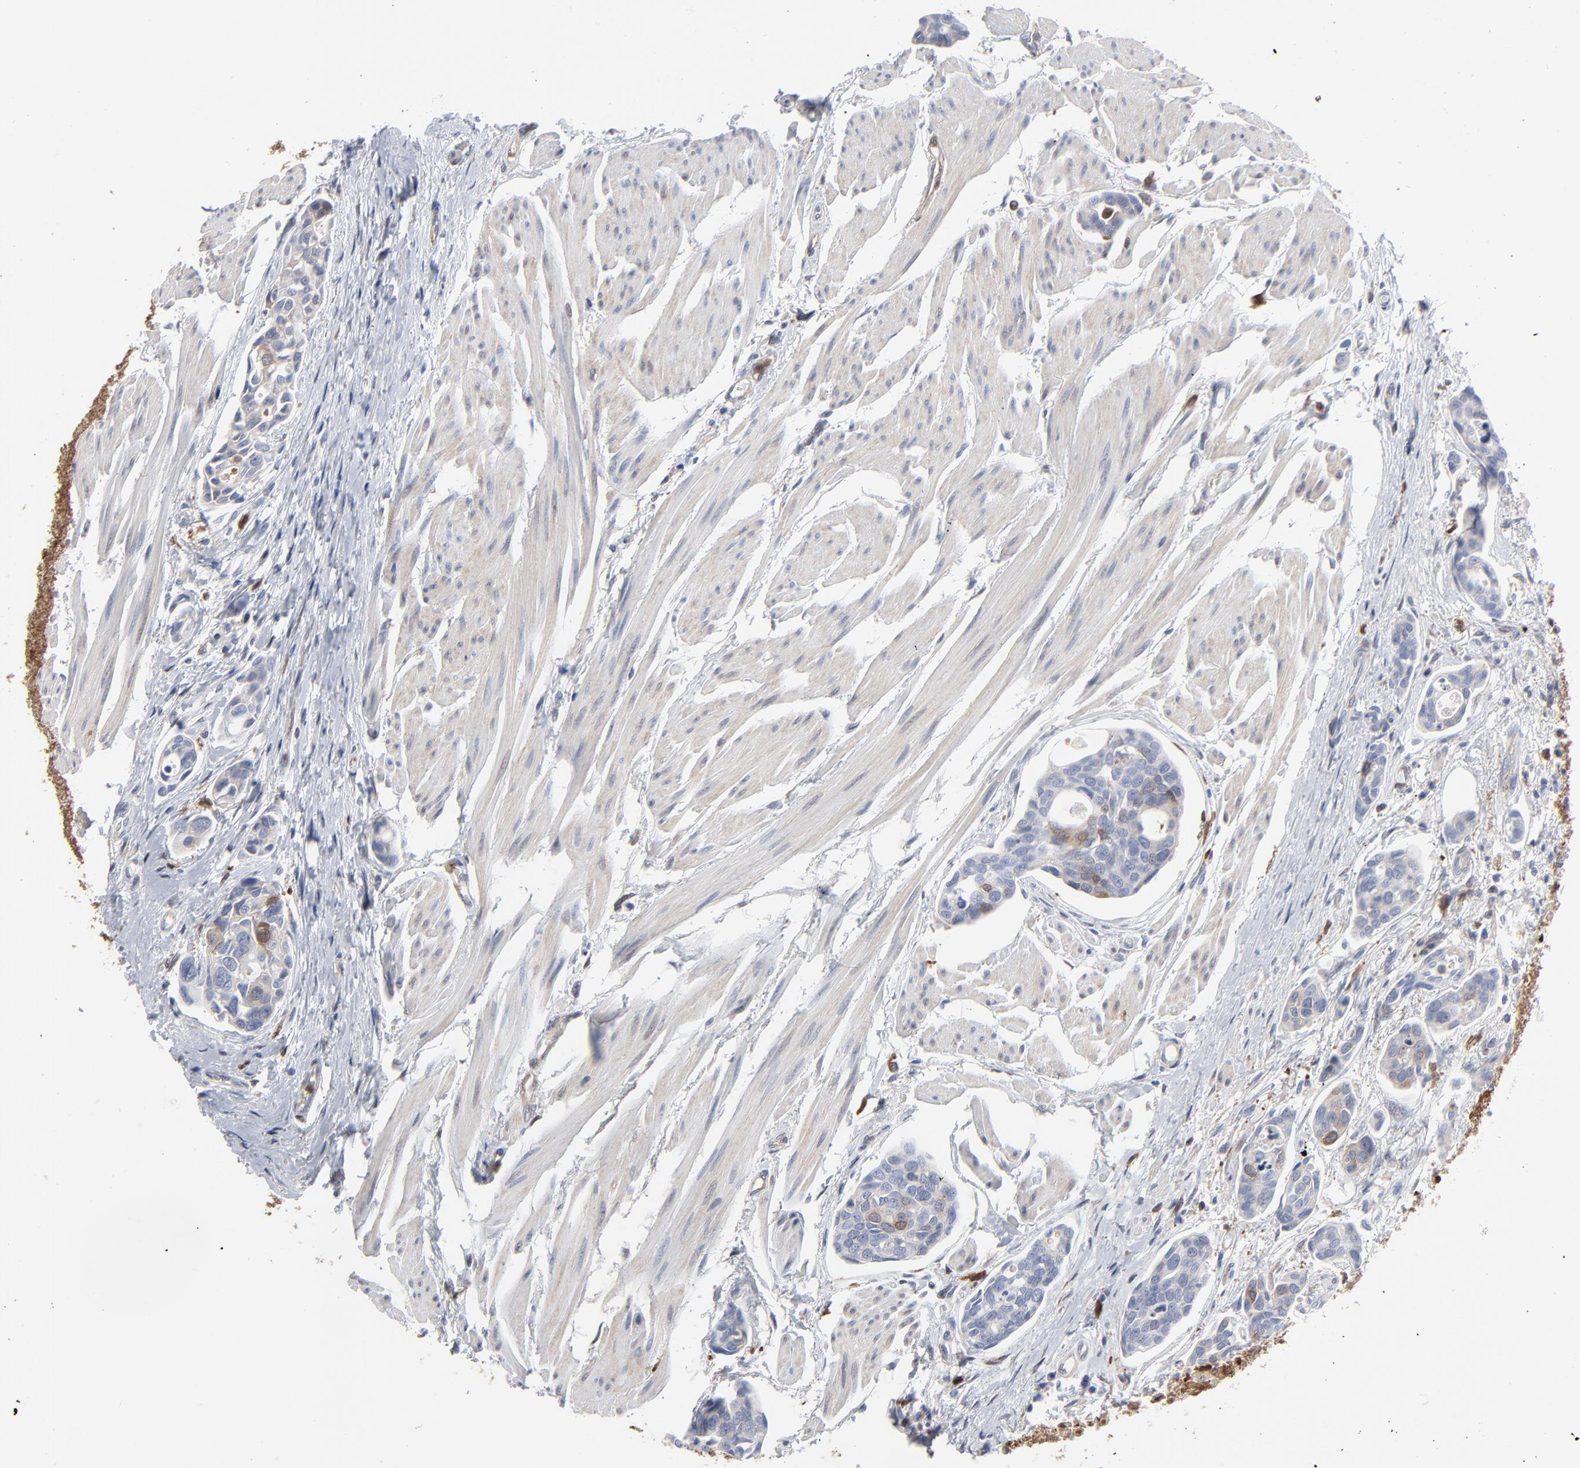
{"staining": {"intensity": "moderate", "quantity": "25%-75%", "location": "cytoplasmic/membranous"}, "tissue": "urothelial cancer", "cell_type": "Tumor cells", "image_type": "cancer", "snomed": [{"axis": "morphology", "description": "Urothelial carcinoma, High grade"}, {"axis": "topography", "description": "Urinary bladder"}], "caption": "A brown stain highlights moderate cytoplasmic/membranous positivity of a protein in human urothelial carcinoma (high-grade) tumor cells. (Stains: DAB in brown, nuclei in blue, Microscopy: brightfield microscopy at high magnification).", "gene": "MAP2K1", "patient": {"sex": "male", "age": 78}}